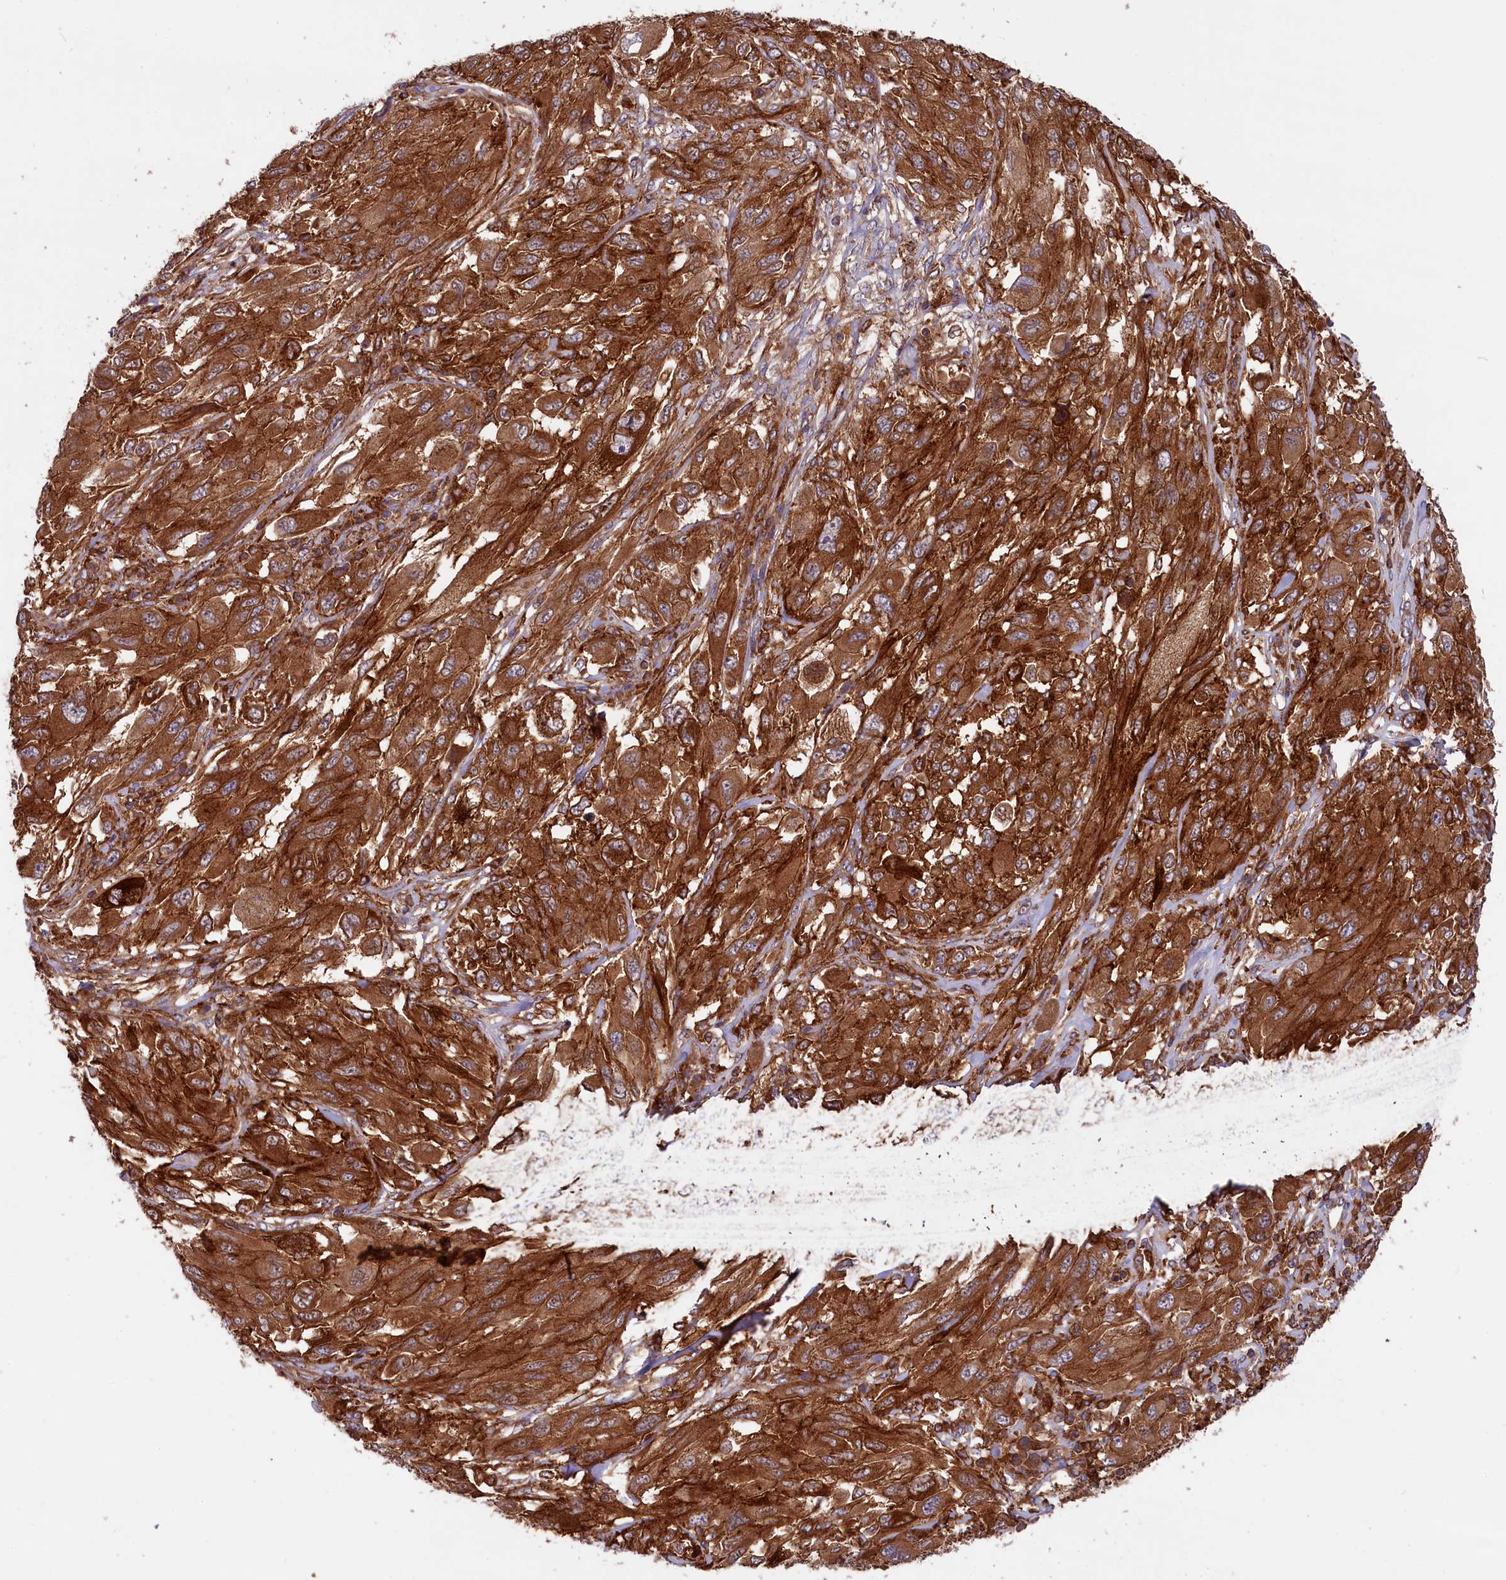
{"staining": {"intensity": "strong", "quantity": ">75%", "location": "cytoplasmic/membranous"}, "tissue": "melanoma", "cell_type": "Tumor cells", "image_type": "cancer", "snomed": [{"axis": "morphology", "description": "Malignant melanoma, NOS"}, {"axis": "topography", "description": "Skin"}], "caption": "This micrograph reveals melanoma stained with immunohistochemistry (IHC) to label a protein in brown. The cytoplasmic/membranous of tumor cells show strong positivity for the protein. Nuclei are counter-stained blue.", "gene": "MYO9B", "patient": {"sex": "female", "age": 91}}